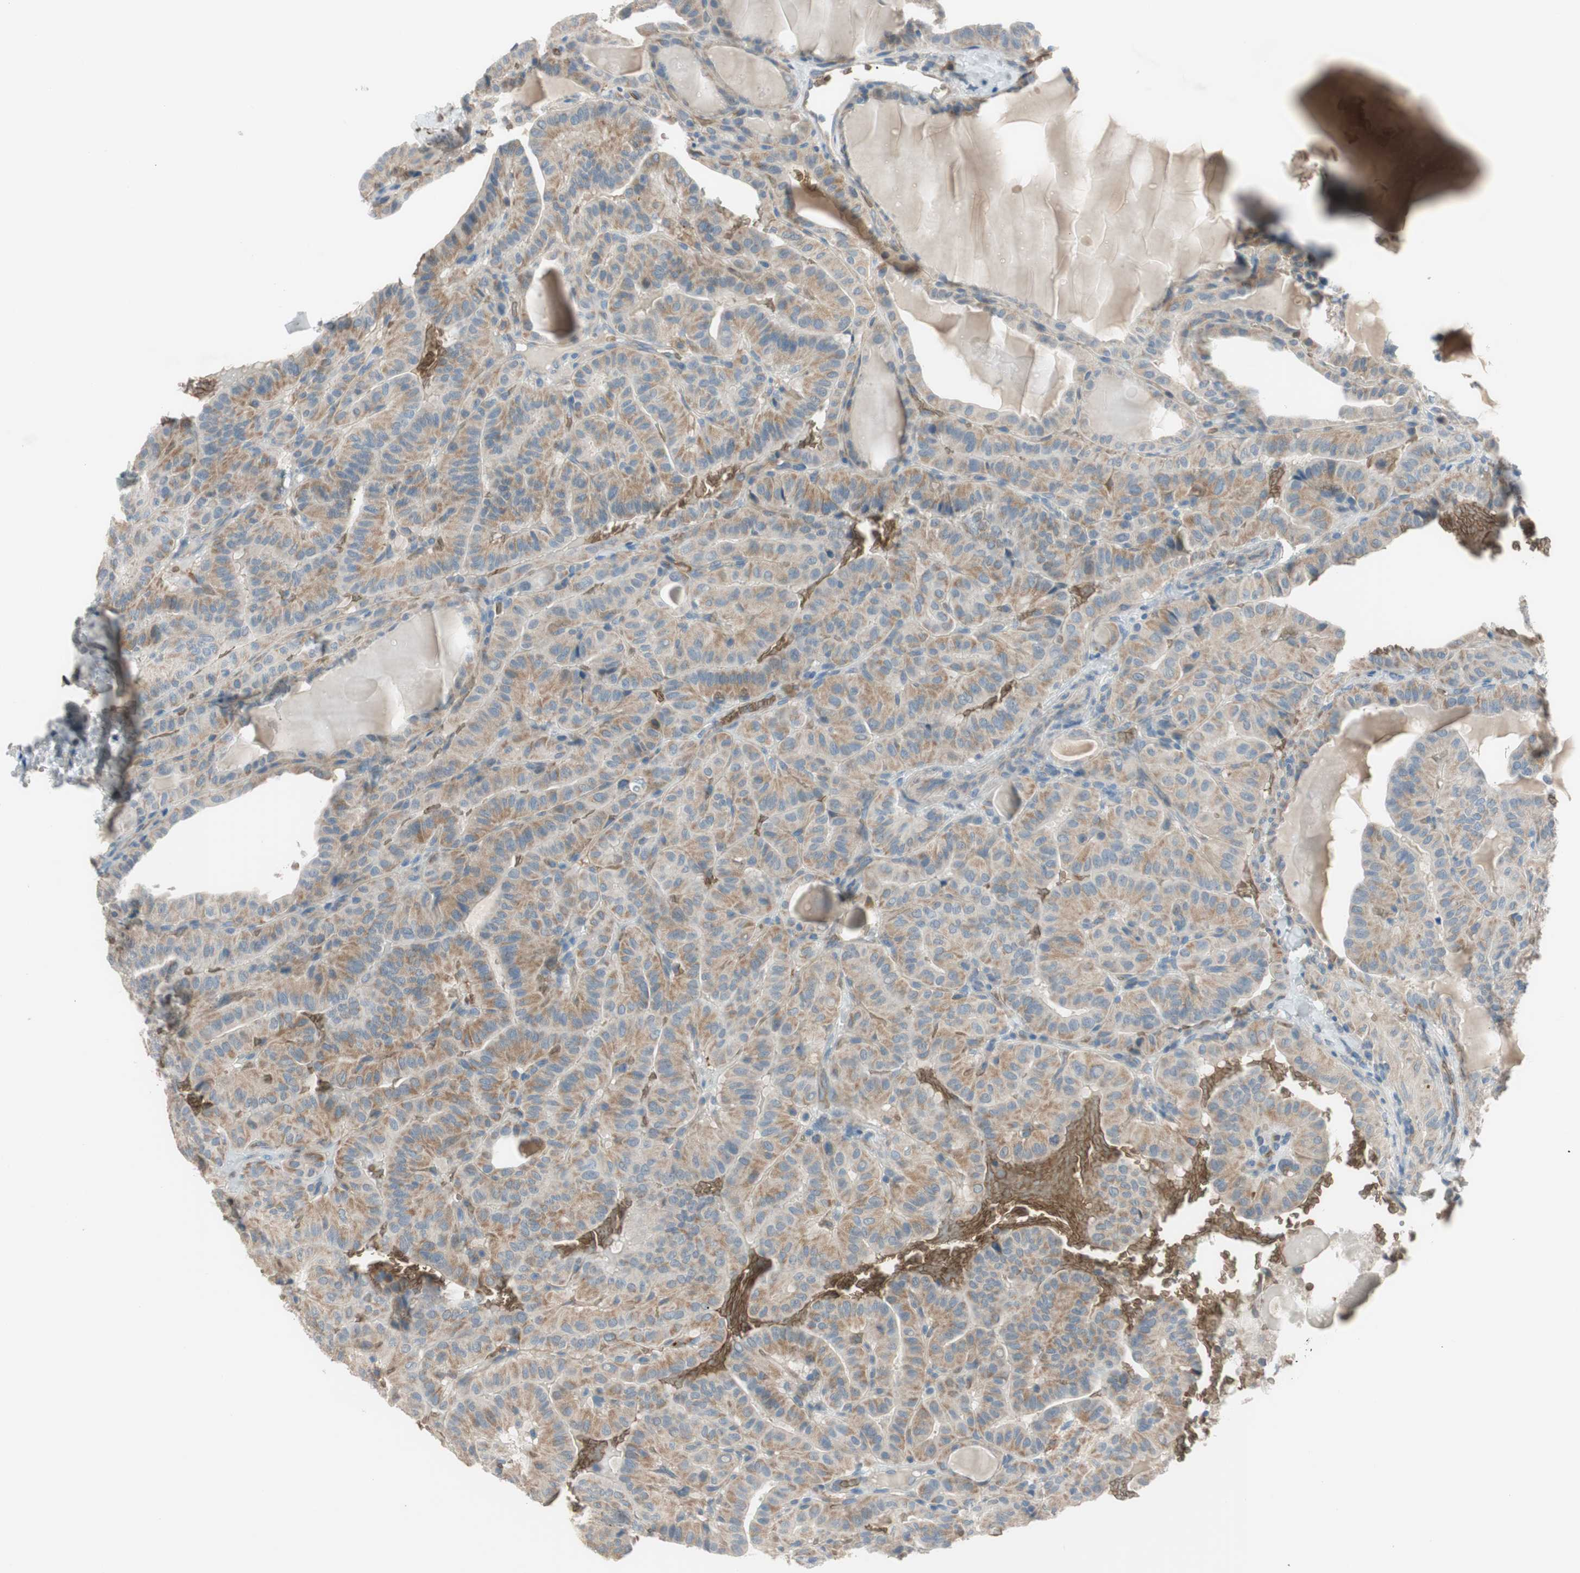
{"staining": {"intensity": "moderate", "quantity": ">75%", "location": "cytoplasmic/membranous"}, "tissue": "thyroid cancer", "cell_type": "Tumor cells", "image_type": "cancer", "snomed": [{"axis": "morphology", "description": "Papillary adenocarcinoma, NOS"}, {"axis": "topography", "description": "Thyroid gland"}], "caption": "Moderate cytoplasmic/membranous staining for a protein is appreciated in approximately >75% of tumor cells of thyroid cancer using immunohistochemistry.", "gene": "GYPC", "patient": {"sex": "male", "age": 77}}